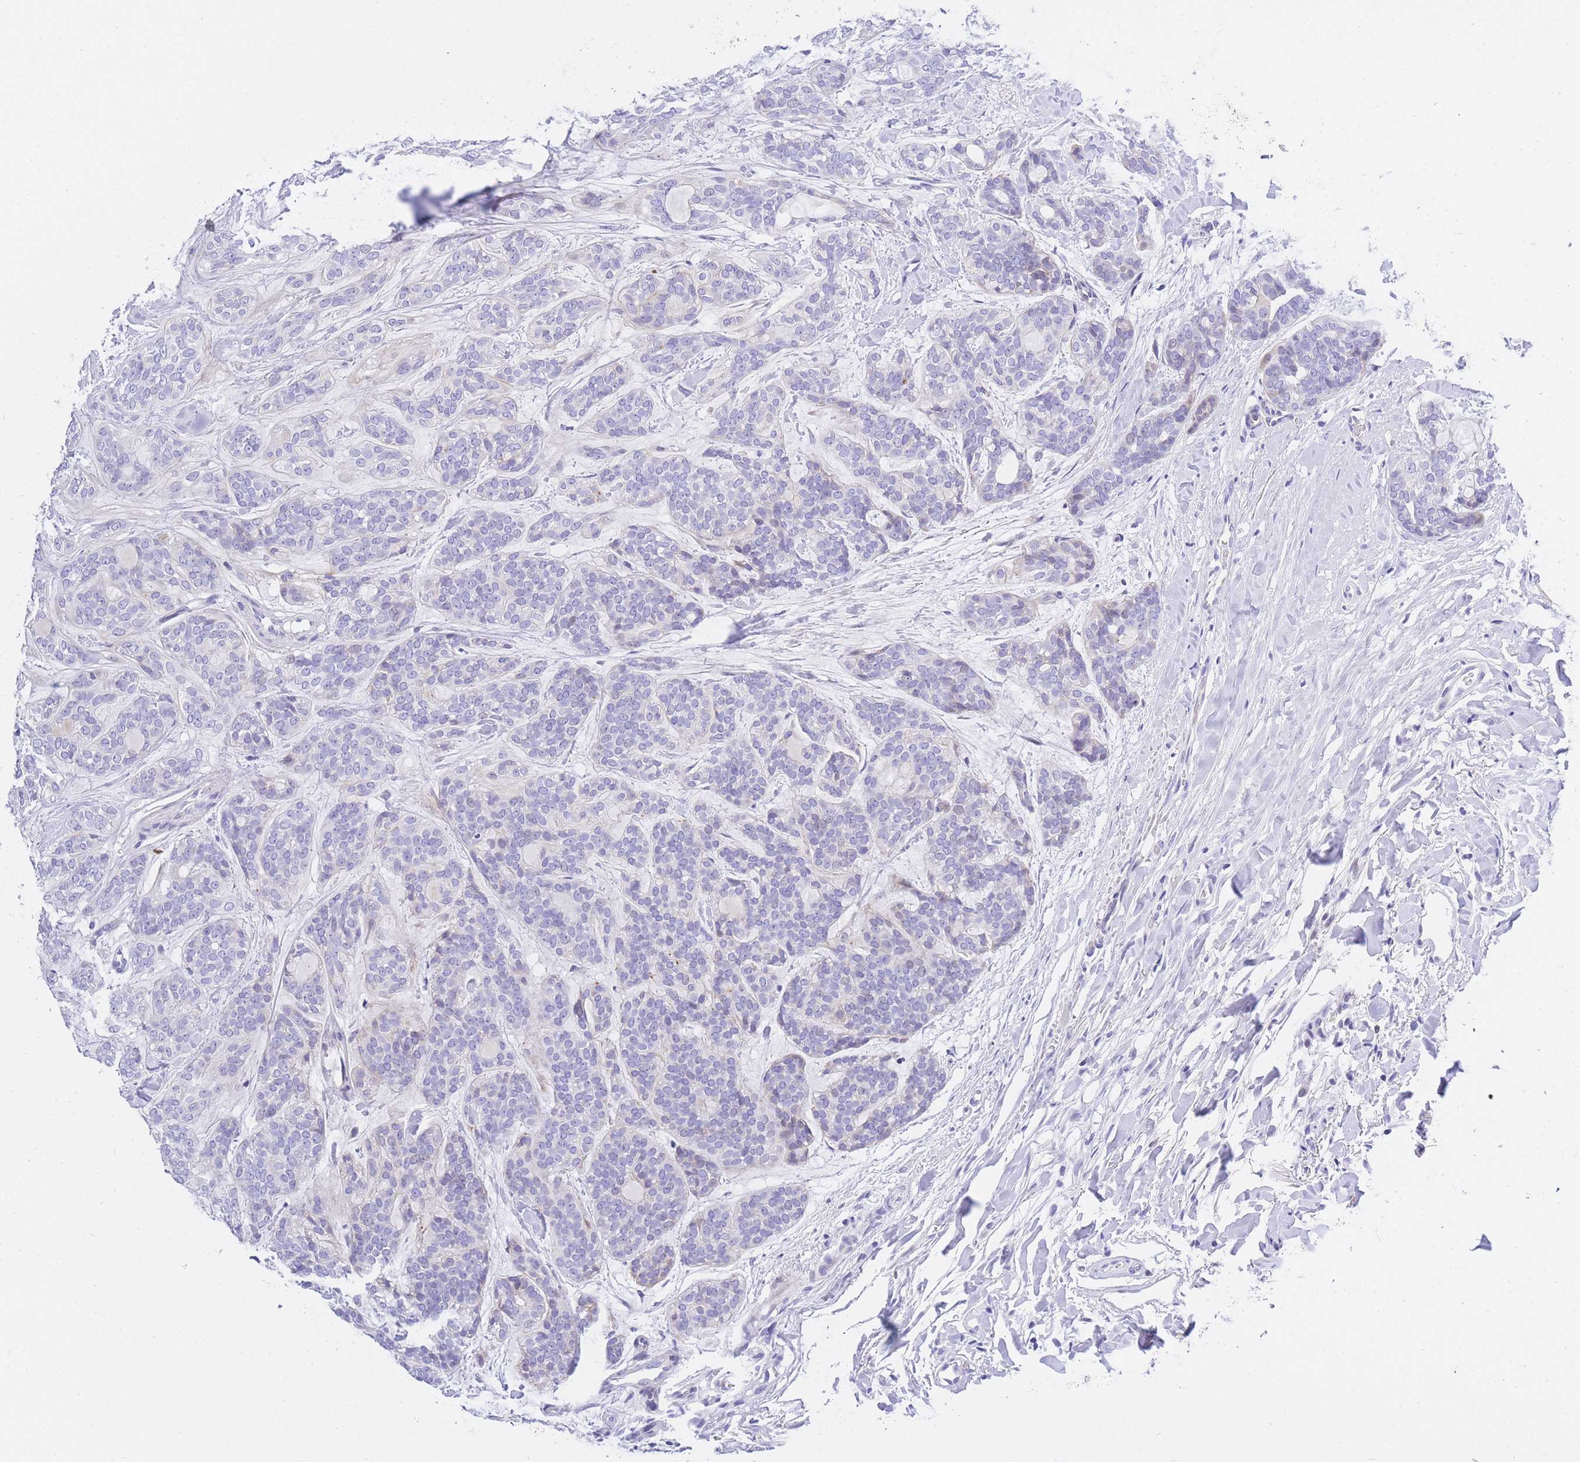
{"staining": {"intensity": "negative", "quantity": "none", "location": "none"}, "tissue": "head and neck cancer", "cell_type": "Tumor cells", "image_type": "cancer", "snomed": [{"axis": "morphology", "description": "Adenocarcinoma, NOS"}, {"axis": "topography", "description": "Head-Neck"}], "caption": "Immunohistochemistry image of neoplastic tissue: human head and neck cancer (adenocarcinoma) stained with DAB (3,3'-diaminobenzidine) demonstrates no significant protein positivity in tumor cells. The staining is performed using DAB (3,3'-diaminobenzidine) brown chromogen with nuclei counter-stained in using hematoxylin.", "gene": "TIFAB", "patient": {"sex": "male", "age": 66}}